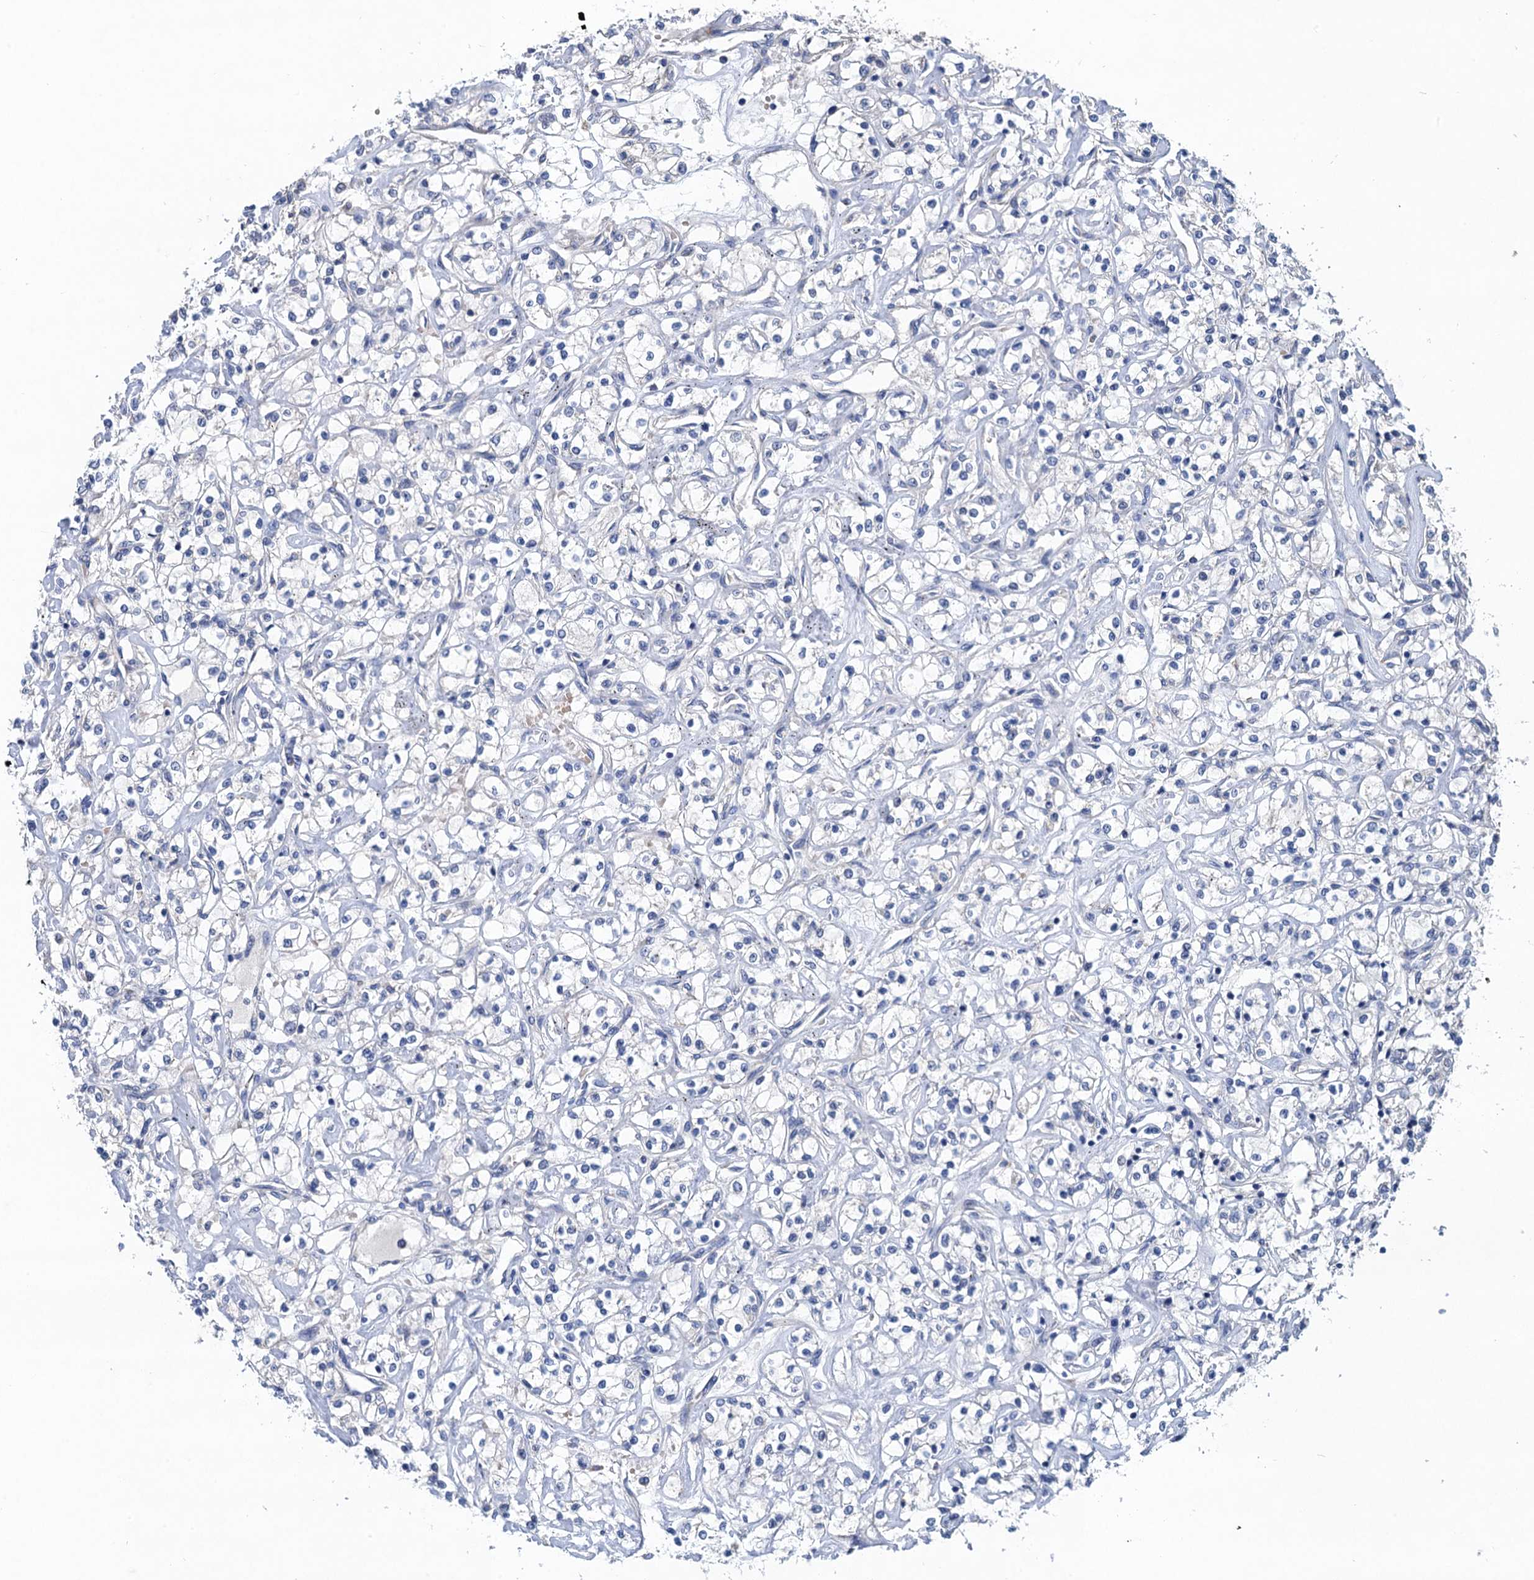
{"staining": {"intensity": "negative", "quantity": "none", "location": "none"}, "tissue": "renal cancer", "cell_type": "Tumor cells", "image_type": "cancer", "snomed": [{"axis": "morphology", "description": "Adenocarcinoma, NOS"}, {"axis": "topography", "description": "Kidney"}], "caption": "The micrograph reveals no staining of tumor cells in adenocarcinoma (renal). (DAB (3,3'-diaminobenzidine) immunohistochemistry (IHC) visualized using brightfield microscopy, high magnification).", "gene": "TRAF7", "patient": {"sex": "female", "age": 59}}